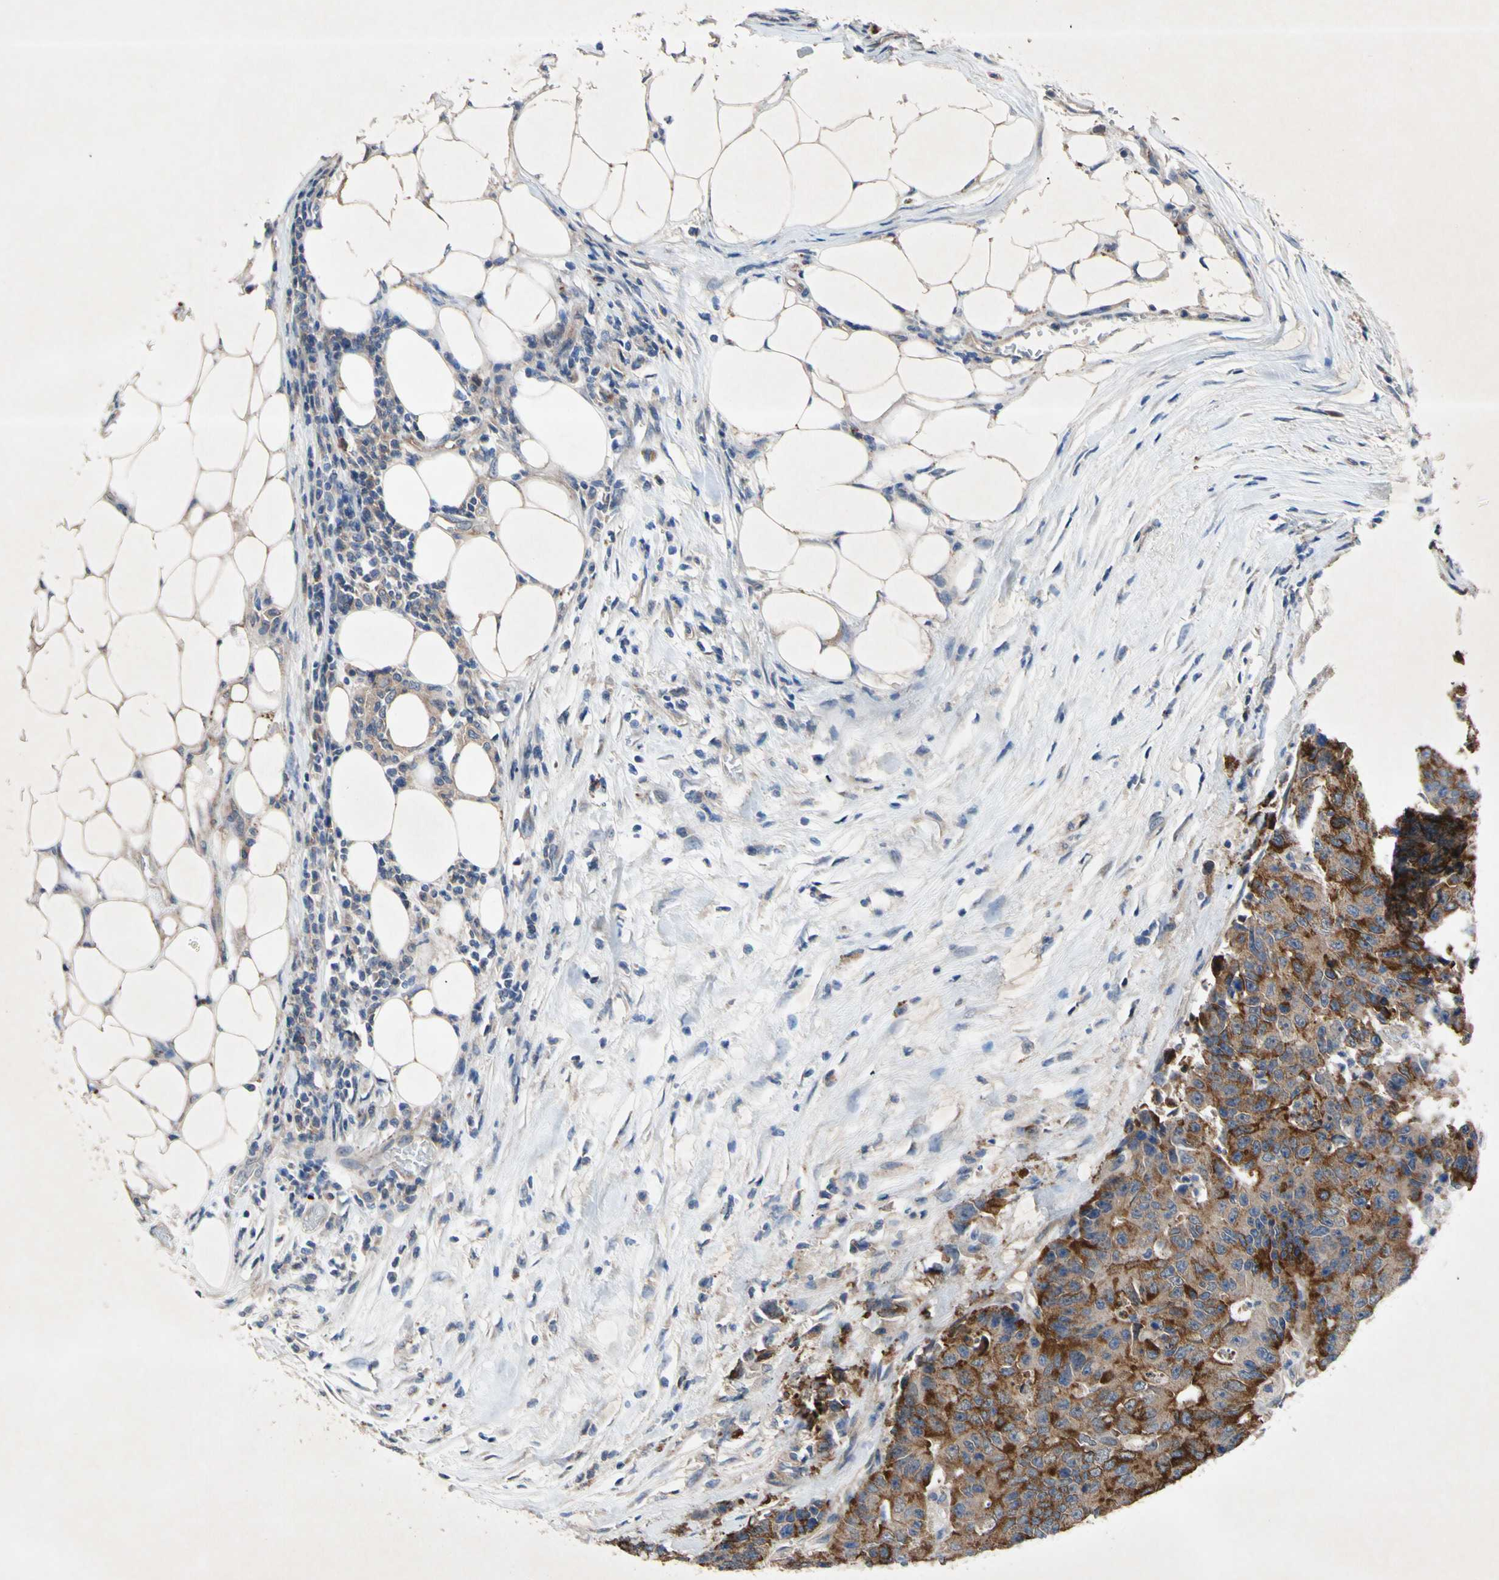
{"staining": {"intensity": "strong", "quantity": ">75%", "location": "cytoplasmic/membranous"}, "tissue": "colorectal cancer", "cell_type": "Tumor cells", "image_type": "cancer", "snomed": [{"axis": "morphology", "description": "Adenocarcinoma, NOS"}, {"axis": "topography", "description": "Colon"}], "caption": "About >75% of tumor cells in colorectal cancer (adenocarcinoma) show strong cytoplasmic/membranous protein staining as visualized by brown immunohistochemical staining.", "gene": "HILPDA", "patient": {"sex": "female", "age": 86}}